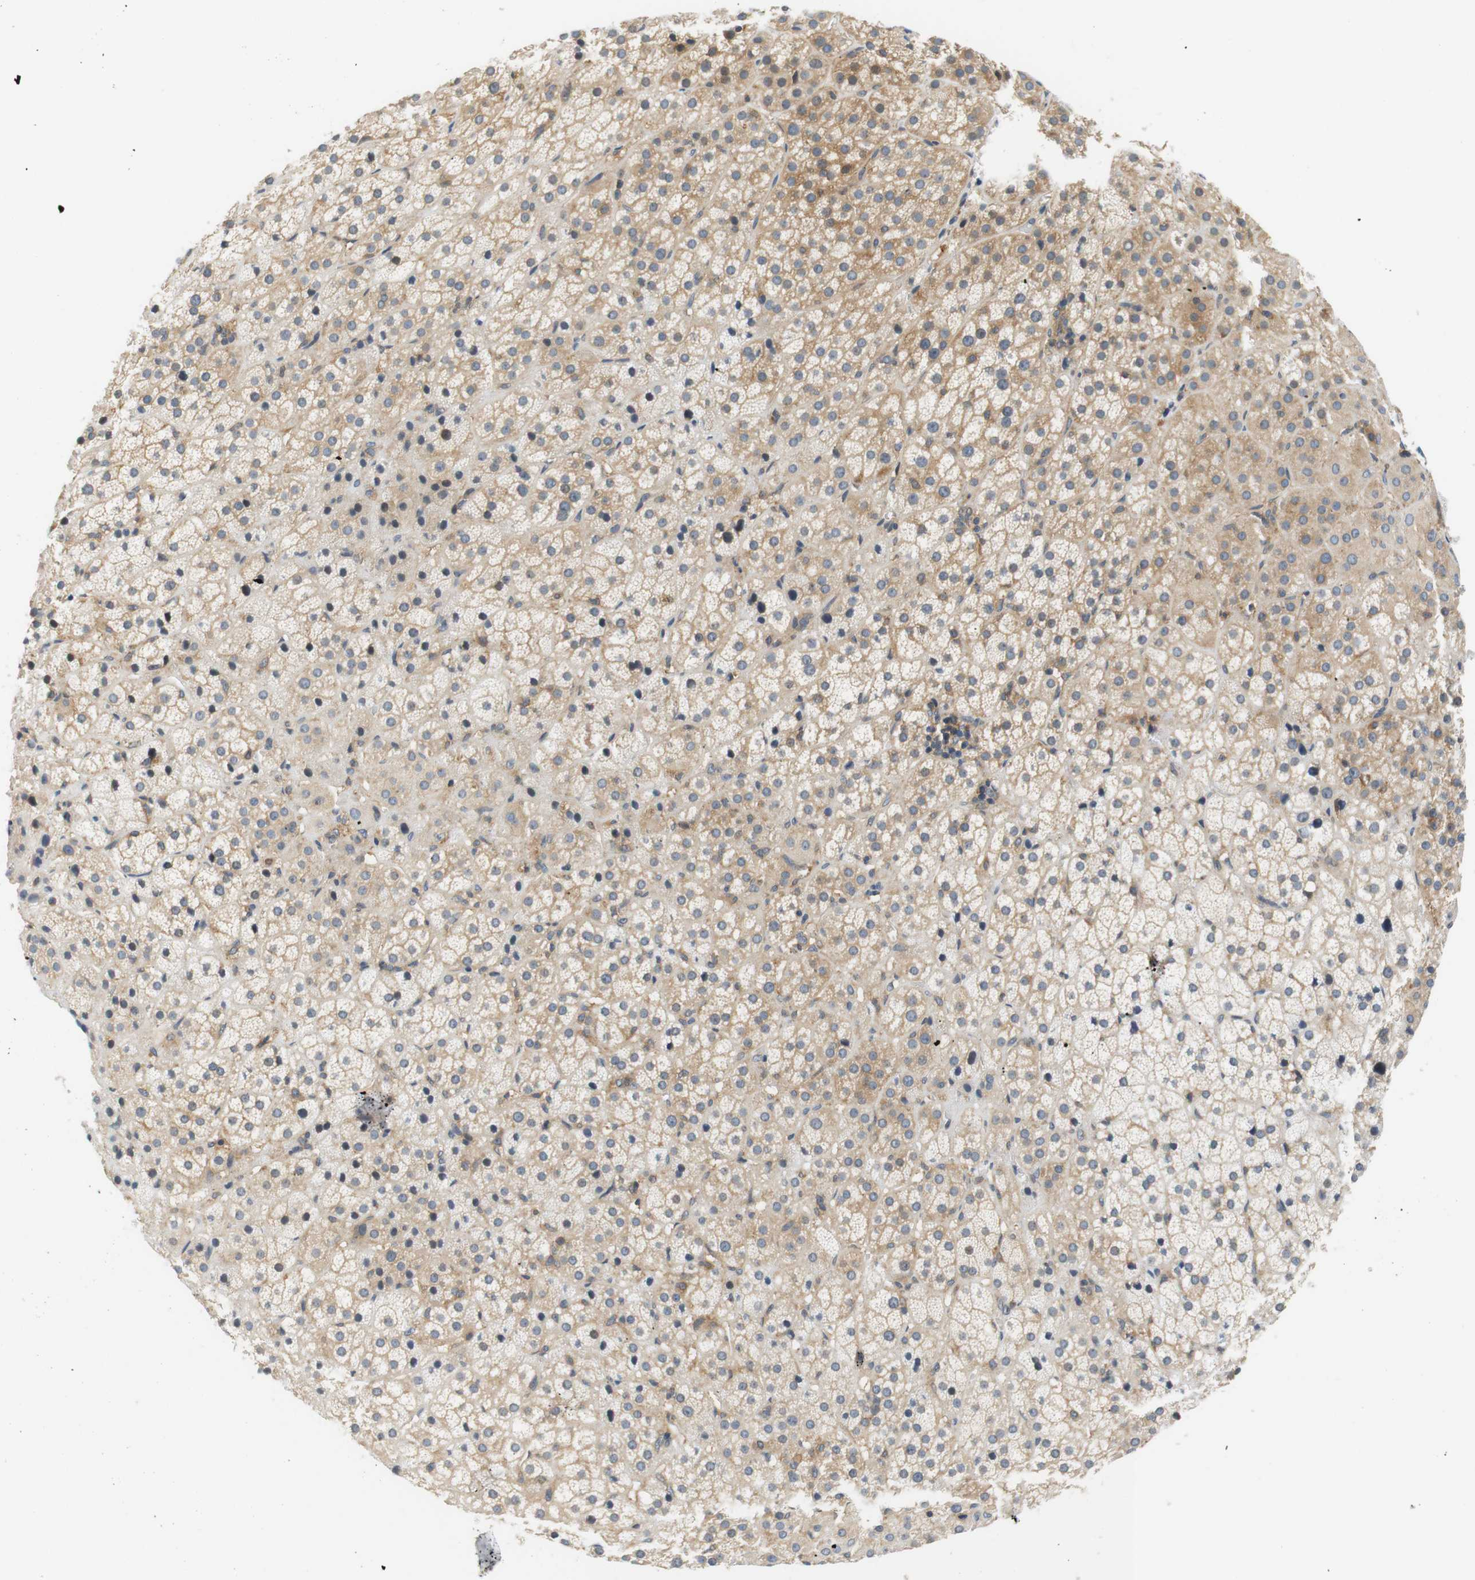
{"staining": {"intensity": "weak", "quantity": ">75%", "location": "cytoplasmic/membranous"}, "tissue": "adrenal gland", "cell_type": "Glandular cells", "image_type": "normal", "snomed": [{"axis": "morphology", "description": "Normal tissue, NOS"}, {"axis": "topography", "description": "Adrenal gland"}], "caption": "Protein staining demonstrates weak cytoplasmic/membranous positivity in about >75% of glandular cells in benign adrenal gland.", "gene": "SH3GLB1", "patient": {"sex": "female", "age": 57}}